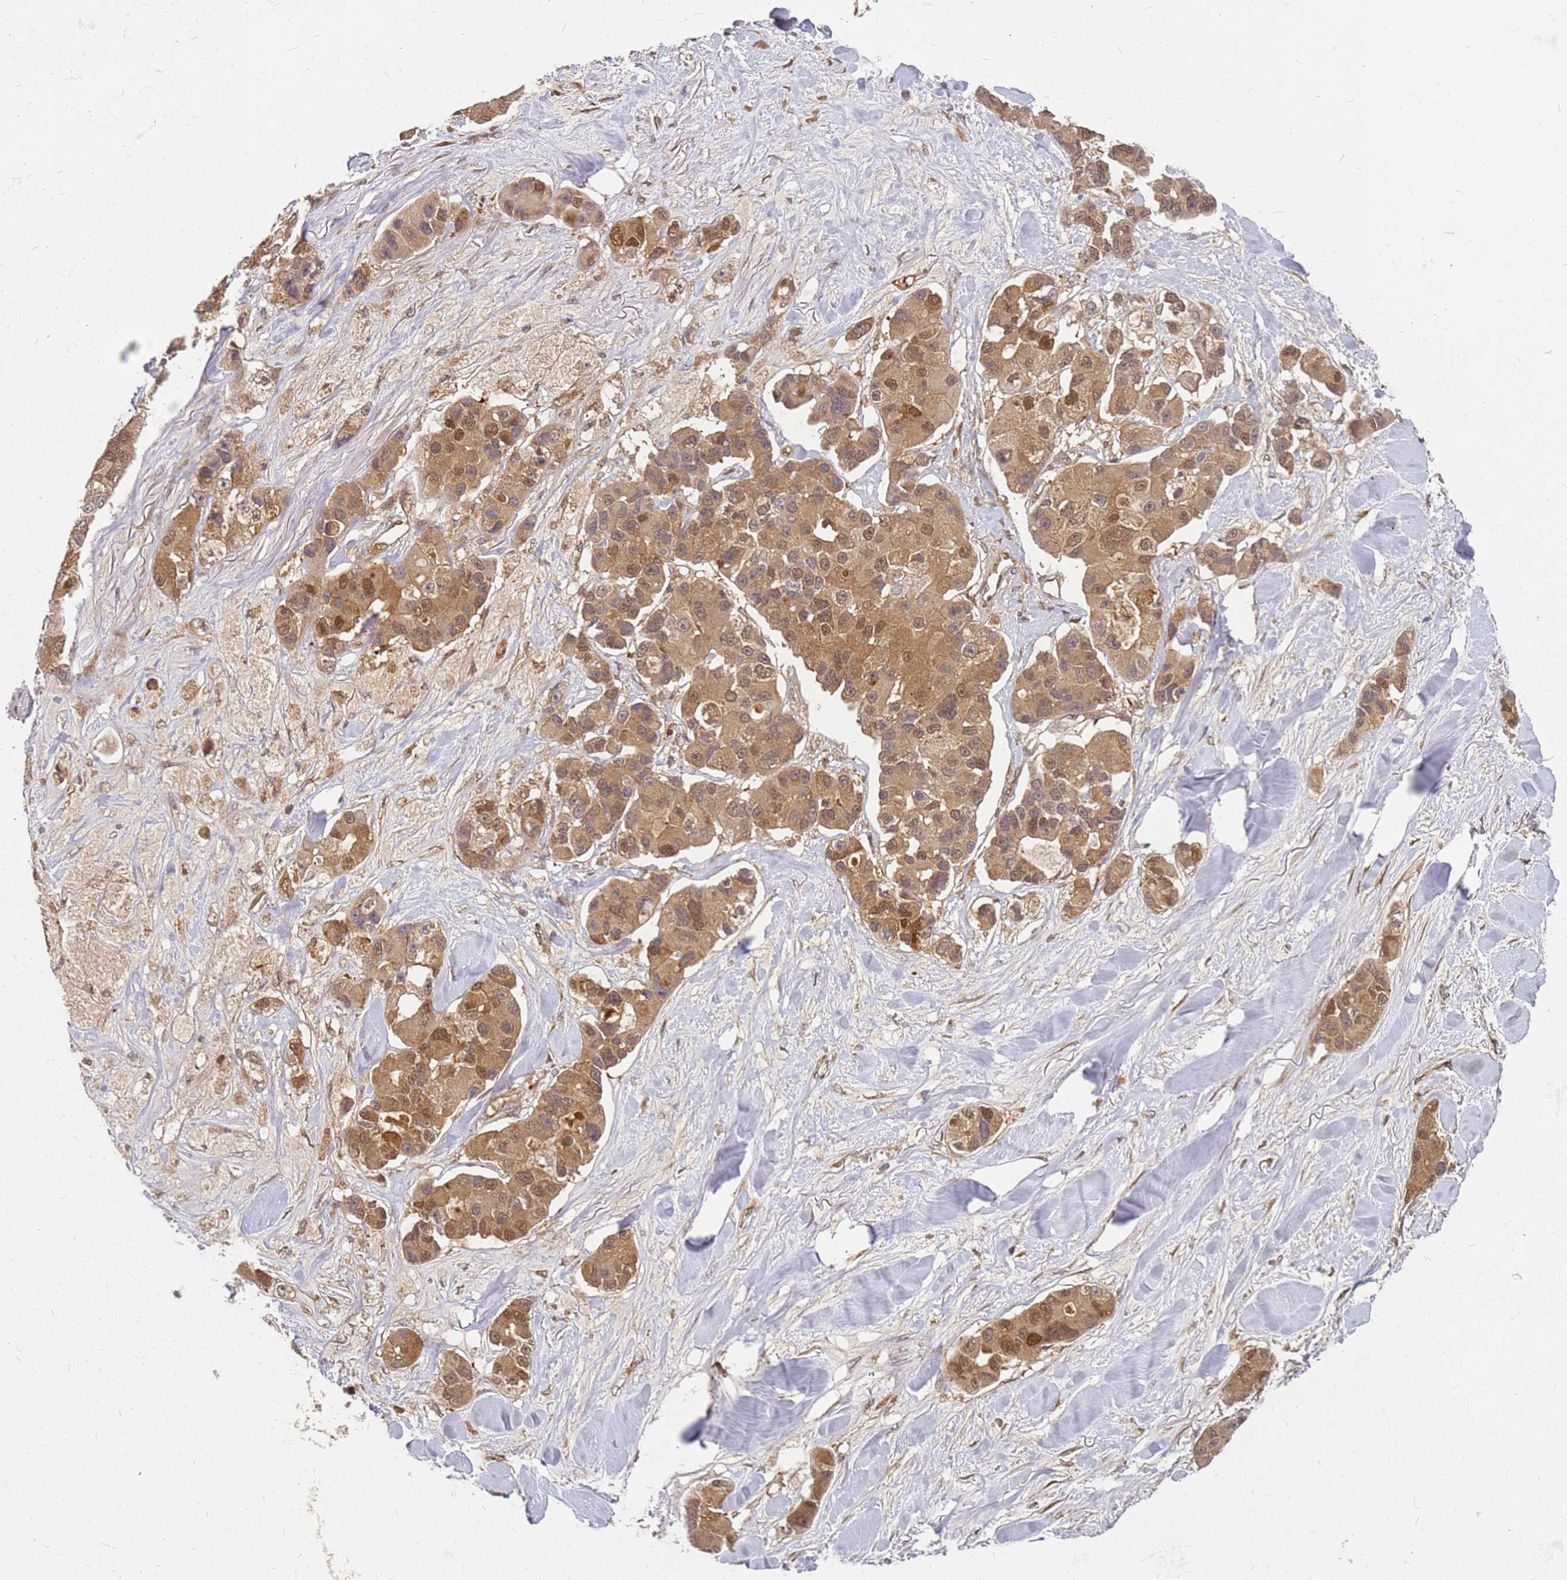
{"staining": {"intensity": "strong", "quantity": ">75%", "location": "cytoplasmic/membranous,nuclear"}, "tissue": "lung cancer", "cell_type": "Tumor cells", "image_type": "cancer", "snomed": [{"axis": "morphology", "description": "Adenocarcinoma, NOS"}, {"axis": "topography", "description": "Lung"}], "caption": "Approximately >75% of tumor cells in lung cancer reveal strong cytoplasmic/membranous and nuclear protein staining as visualized by brown immunohistochemical staining.", "gene": "NUDT14", "patient": {"sex": "female", "age": 54}}